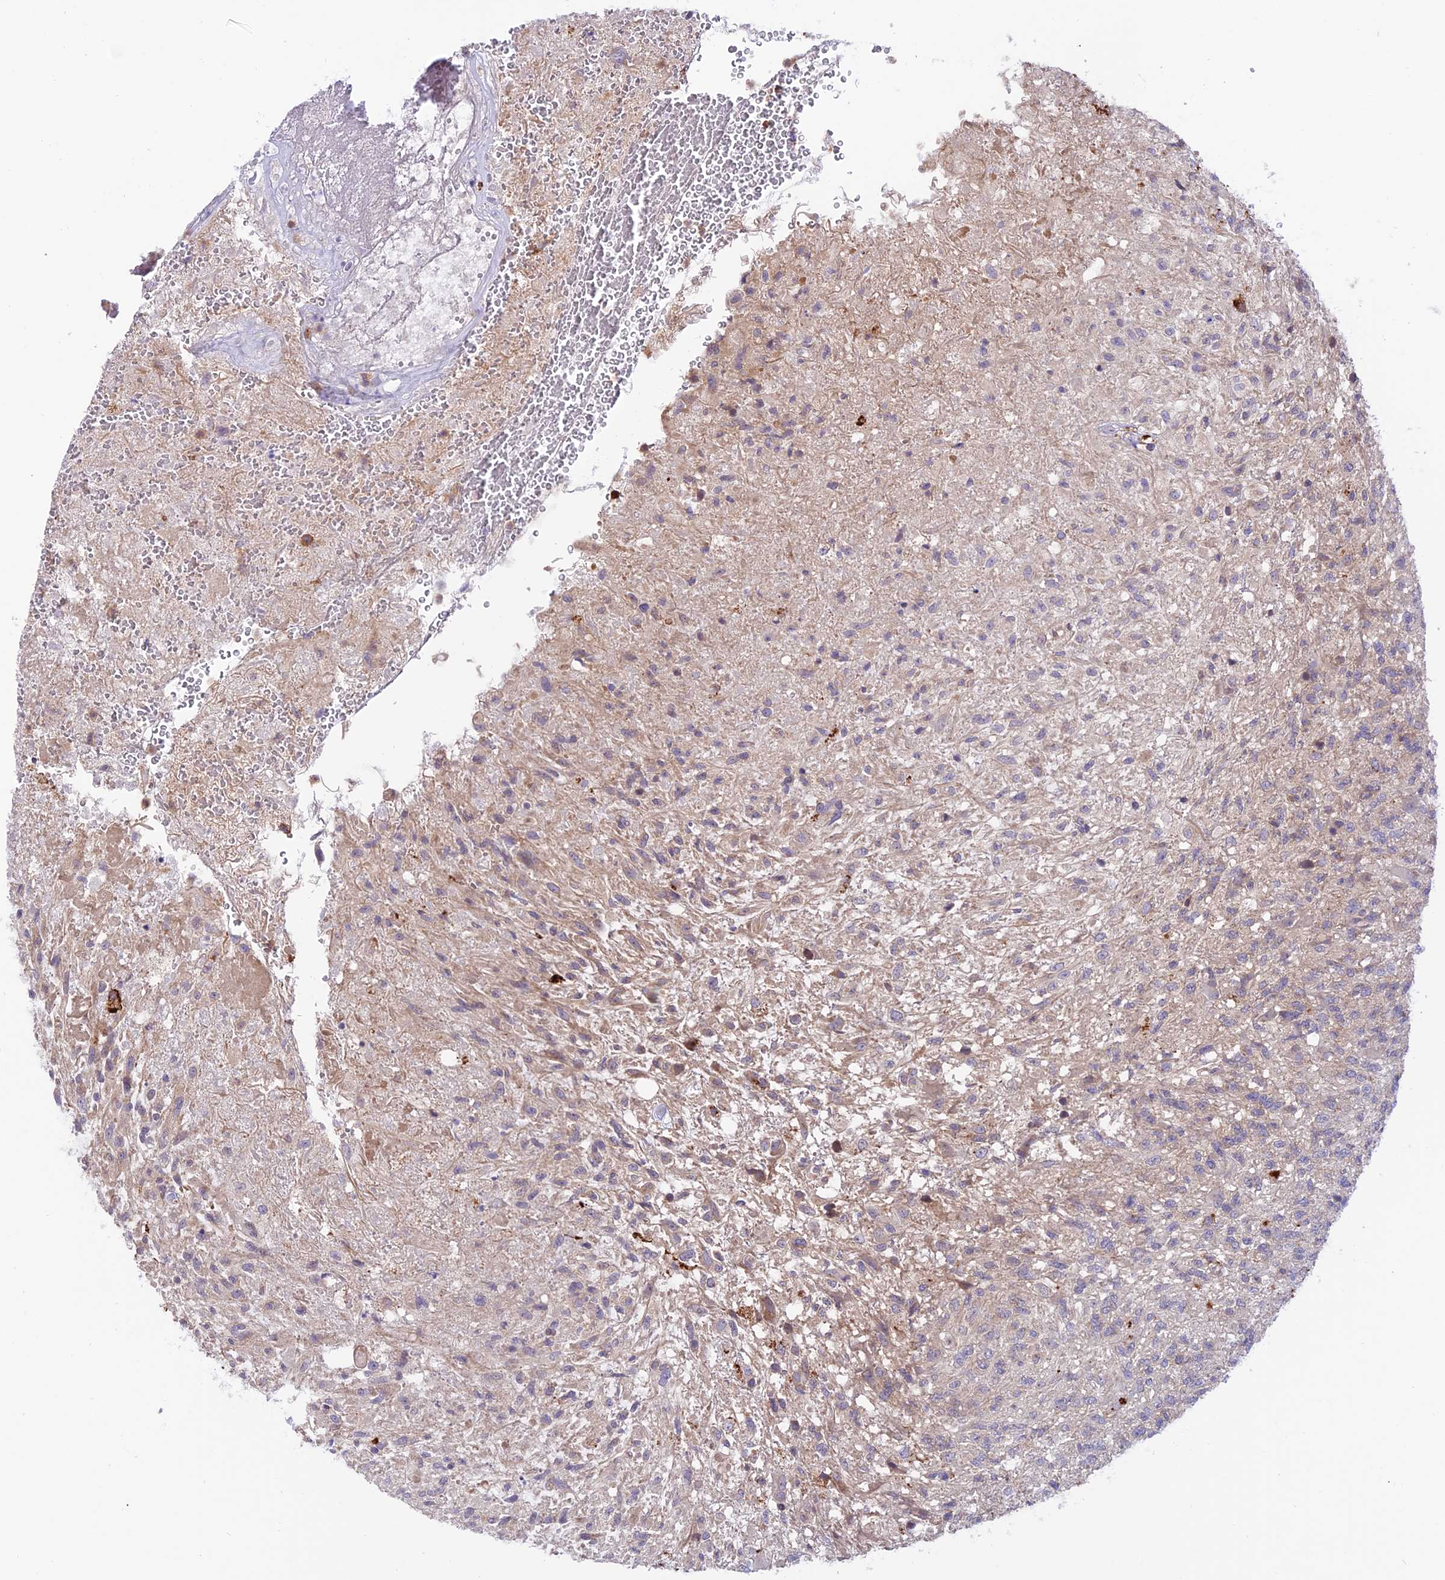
{"staining": {"intensity": "negative", "quantity": "none", "location": "none"}, "tissue": "glioma", "cell_type": "Tumor cells", "image_type": "cancer", "snomed": [{"axis": "morphology", "description": "Glioma, malignant, High grade"}, {"axis": "topography", "description": "Brain"}], "caption": "High magnification brightfield microscopy of malignant high-grade glioma stained with DAB (brown) and counterstained with hematoxylin (blue): tumor cells show no significant staining.", "gene": "ARHGEF18", "patient": {"sex": "male", "age": 56}}